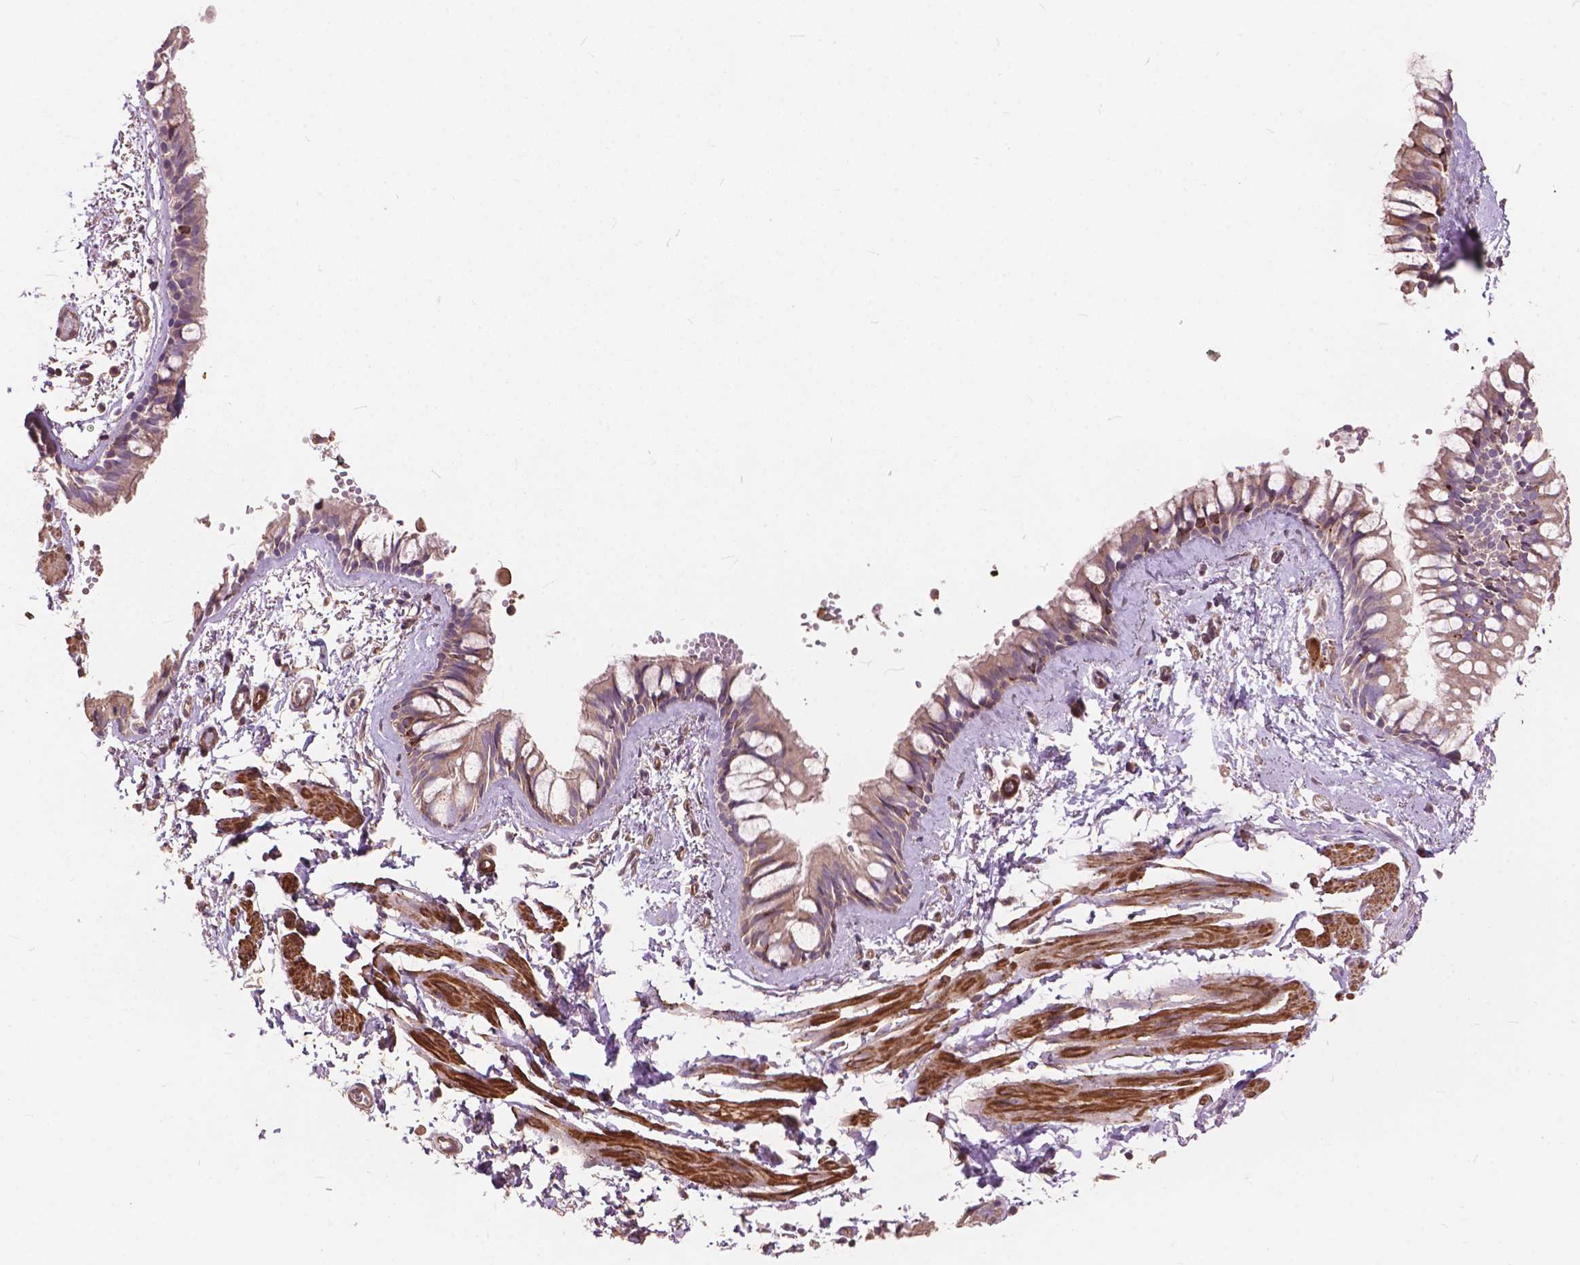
{"staining": {"intensity": "negative", "quantity": "none", "location": "none"}, "tissue": "bronchus", "cell_type": "Respiratory epithelial cells", "image_type": "normal", "snomed": [{"axis": "morphology", "description": "Normal tissue, NOS"}, {"axis": "topography", "description": "Bronchus"}], "caption": "There is no significant staining in respiratory epithelial cells of bronchus.", "gene": "FNIP1", "patient": {"sex": "female", "age": 59}}